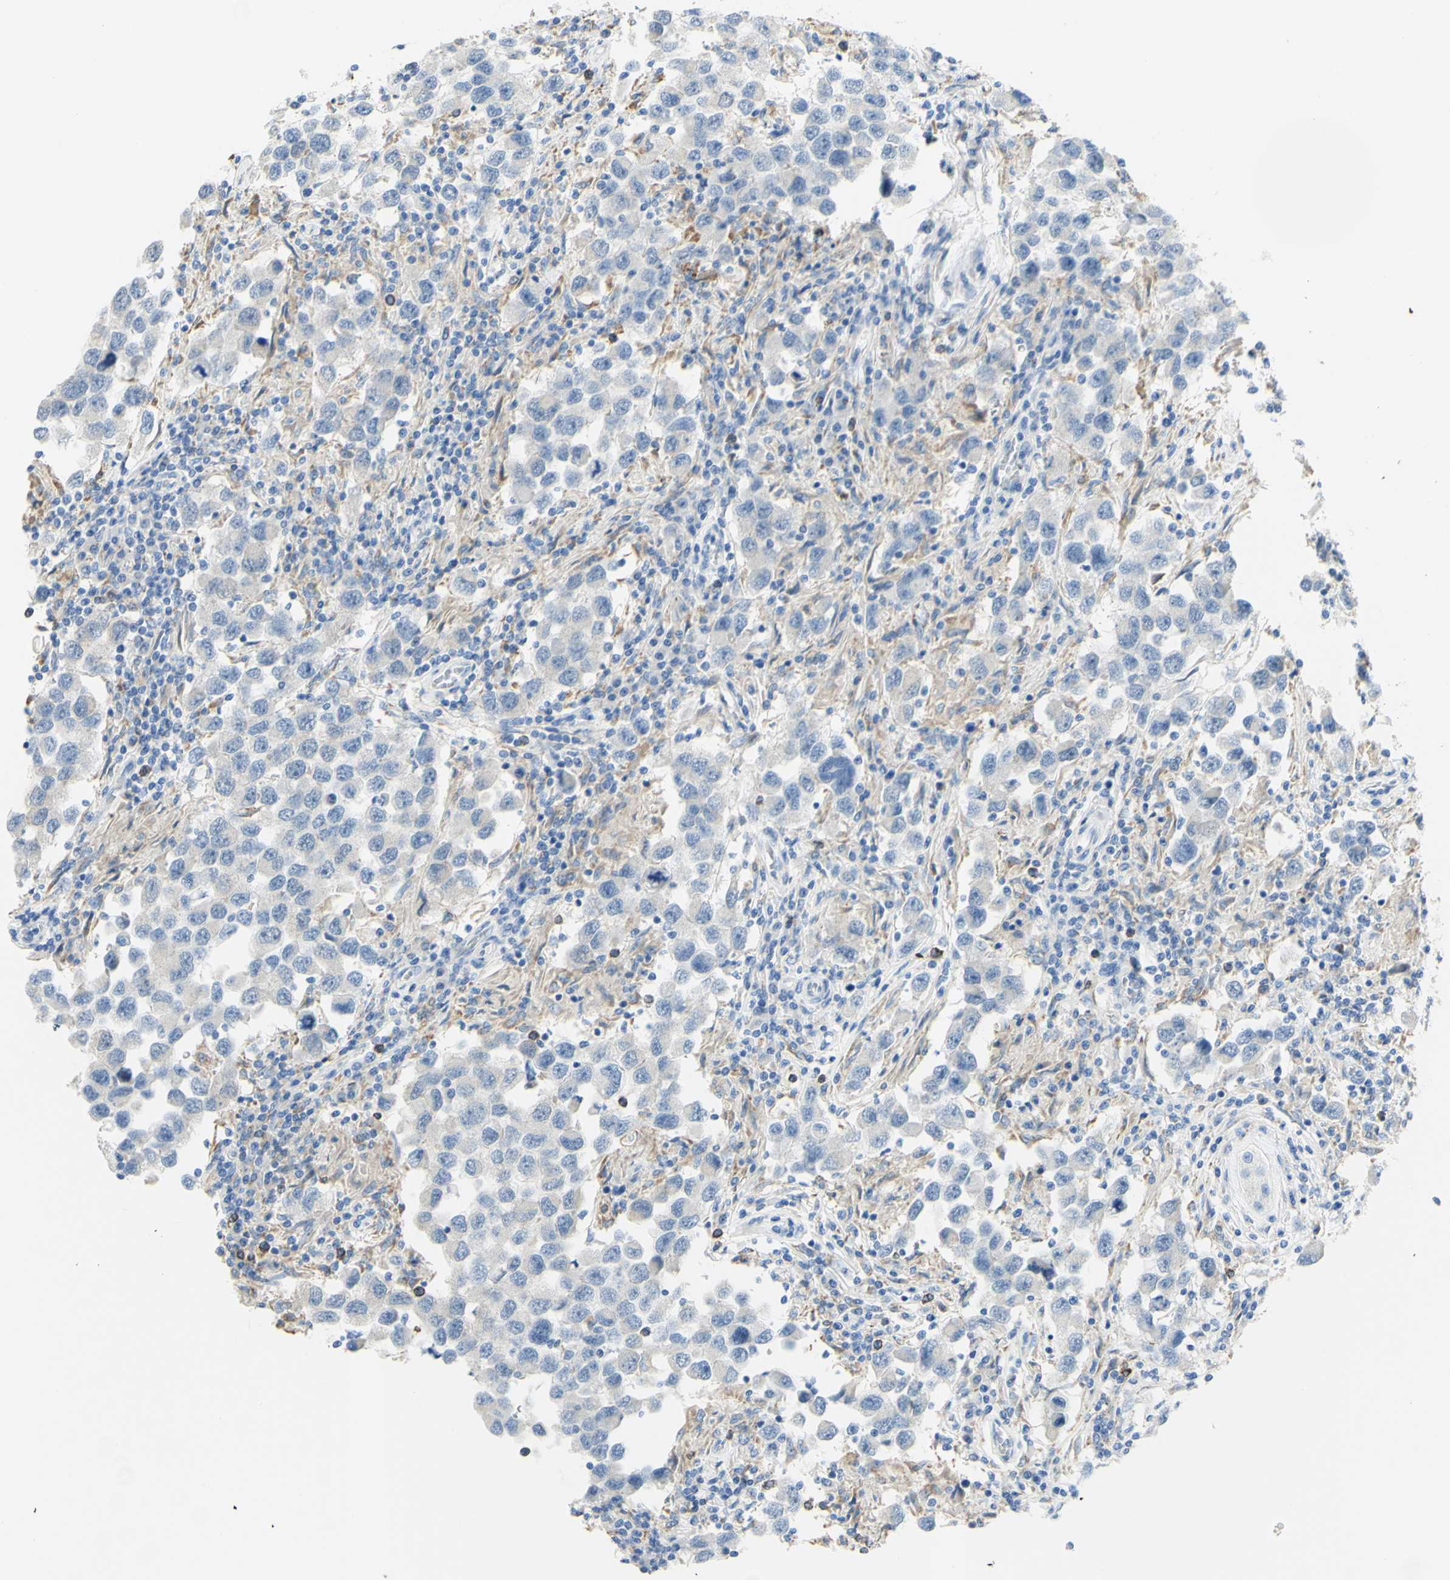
{"staining": {"intensity": "negative", "quantity": "none", "location": "none"}, "tissue": "testis cancer", "cell_type": "Tumor cells", "image_type": "cancer", "snomed": [{"axis": "morphology", "description": "Carcinoma, Embryonal, NOS"}, {"axis": "topography", "description": "Testis"}], "caption": "IHC histopathology image of human testis cancer (embryonal carcinoma) stained for a protein (brown), which shows no staining in tumor cells. (DAB (3,3'-diaminobenzidine) immunohistochemistry (IHC) visualized using brightfield microscopy, high magnification).", "gene": "TSPAN1", "patient": {"sex": "male", "age": 21}}